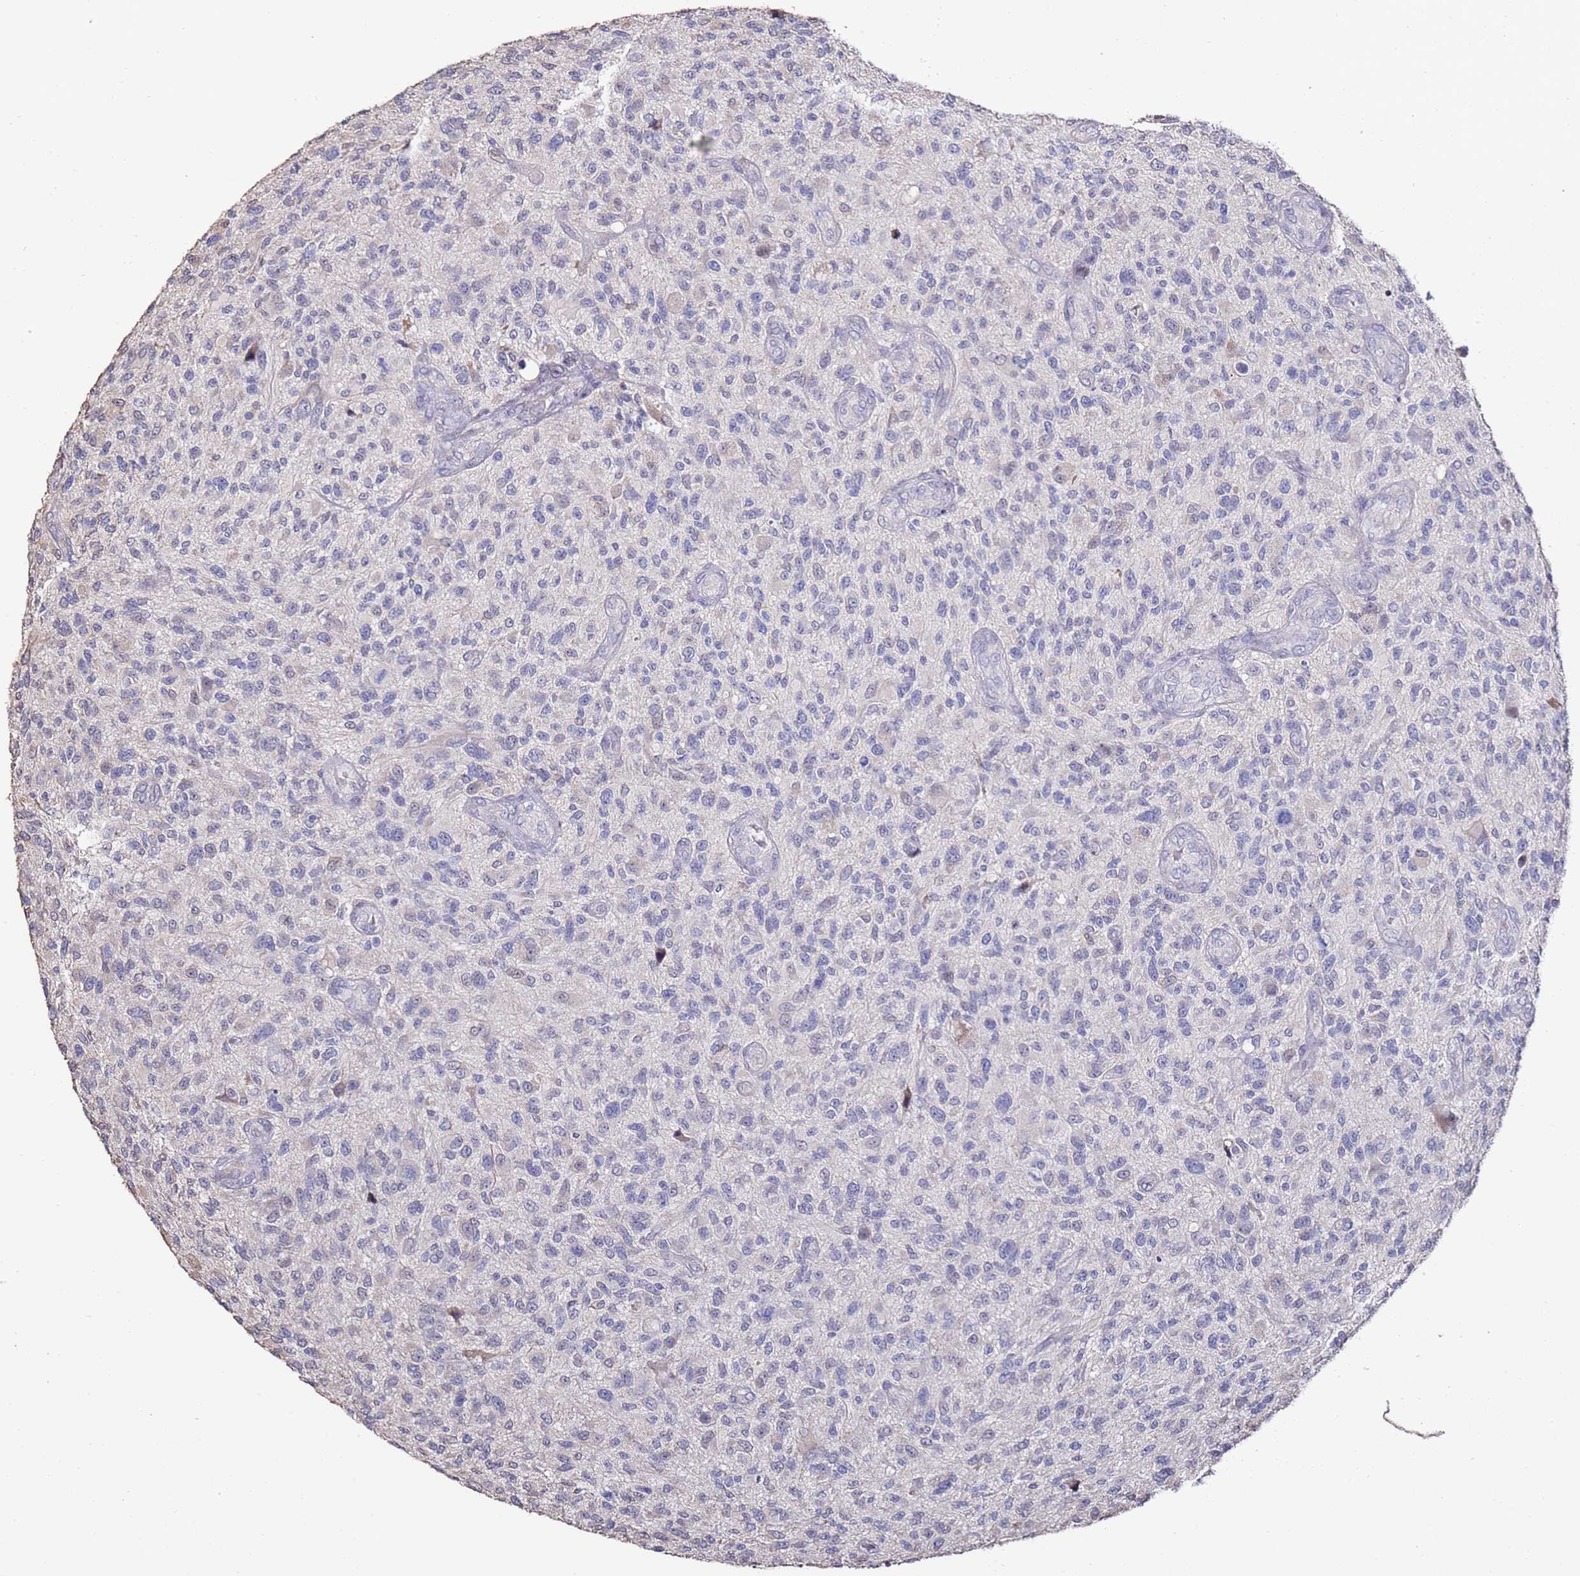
{"staining": {"intensity": "negative", "quantity": "none", "location": "none"}, "tissue": "glioma", "cell_type": "Tumor cells", "image_type": "cancer", "snomed": [{"axis": "morphology", "description": "Glioma, malignant, High grade"}, {"axis": "topography", "description": "Brain"}], "caption": "DAB (3,3'-diaminobenzidine) immunohistochemical staining of human glioma demonstrates no significant staining in tumor cells.", "gene": "C3orf80", "patient": {"sex": "male", "age": 47}}